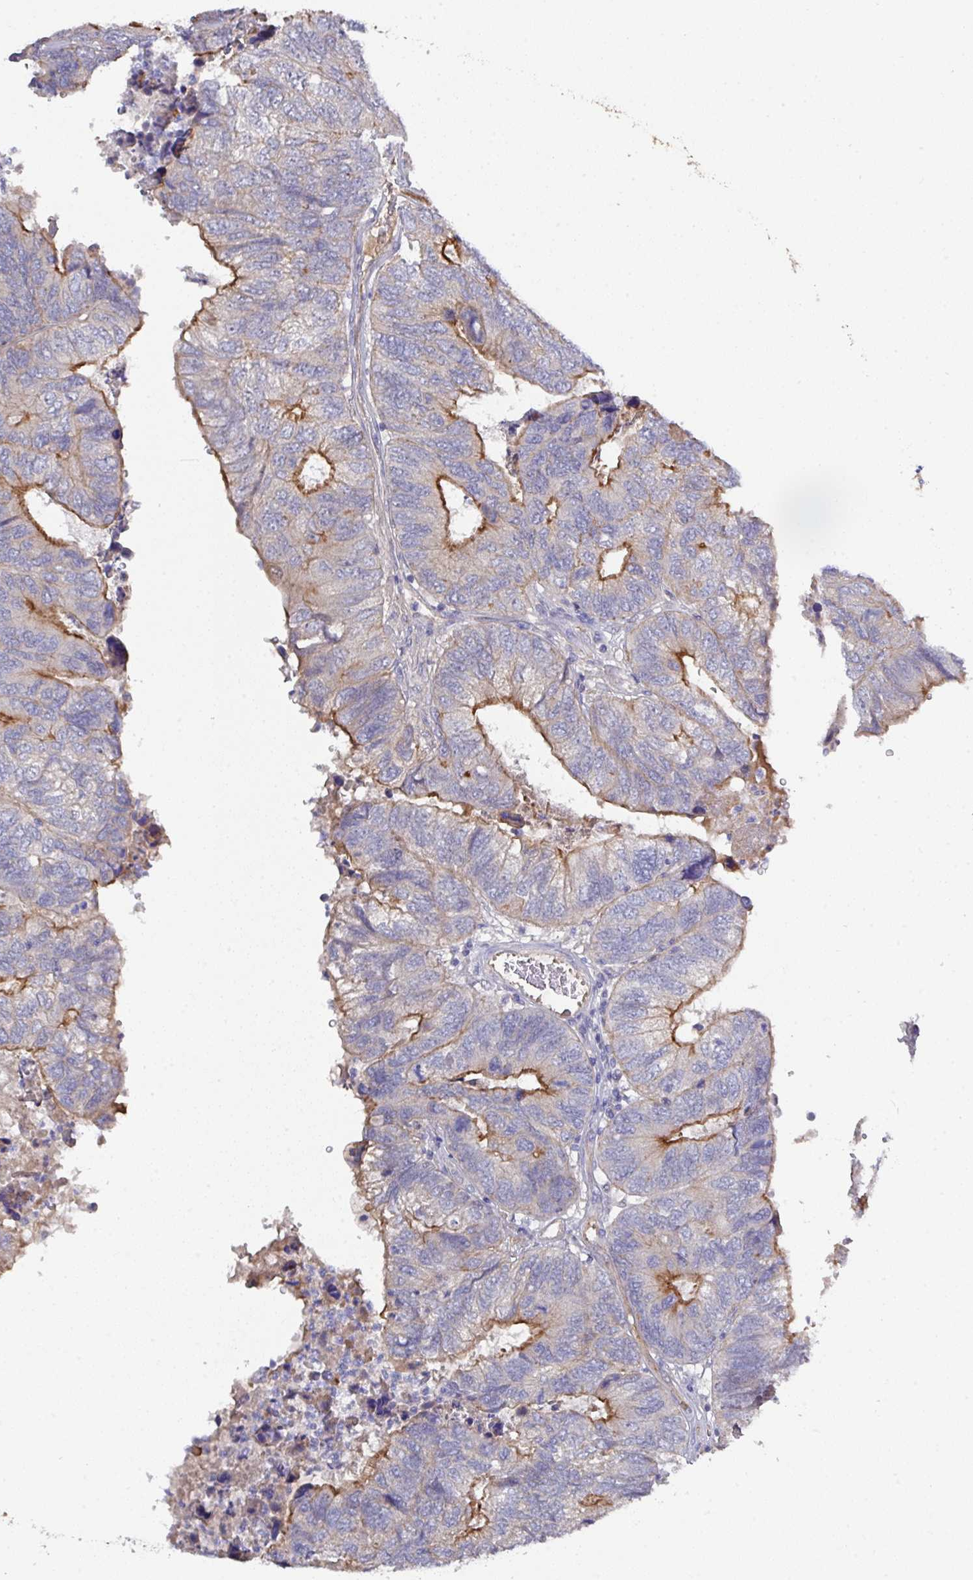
{"staining": {"intensity": "strong", "quantity": "<25%", "location": "cytoplasmic/membranous"}, "tissue": "colorectal cancer", "cell_type": "Tumor cells", "image_type": "cancer", "snomed": [{"axis": "morphology", "description": "Adenocarcinoma, NOS"}, {"axis": "topography", "description": "Colon"}], "caption": "About <25% of tumor cells in adenocarcinoma (colorectal) demonstrate strong cytoplasmic/membranous protein staining as visualized by brown immunohistochemical staining.", "gene": "PRR5", "patient": {"sex": "female", "age": 67}}